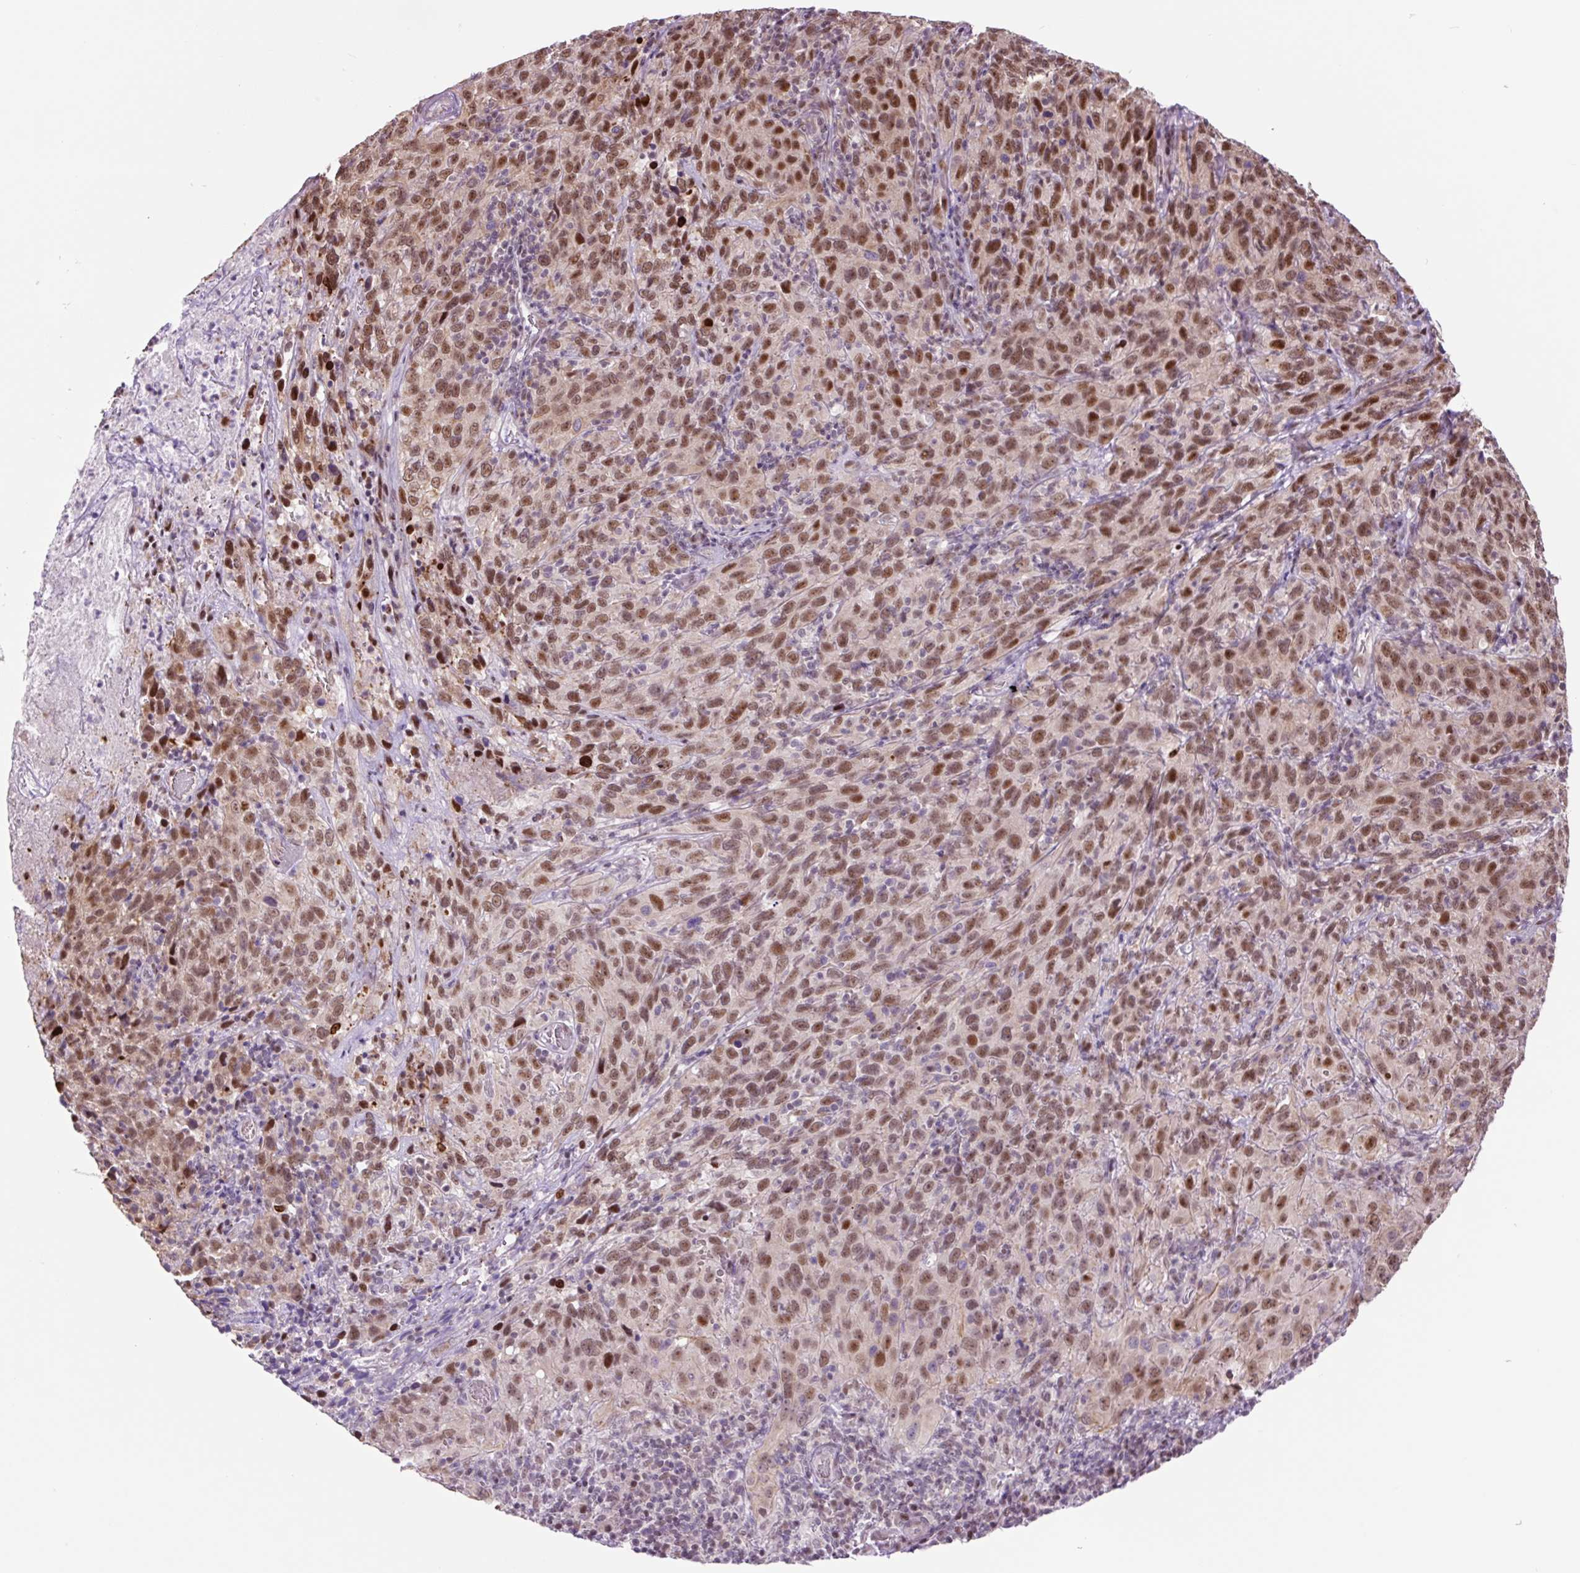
{"staining": {"intensity": "moderate", "quantity": ">75%", "location": "nuclear"}, "tissue": "cervical cancer", "cell_type": "Tumor cells", "image_type": "cancer", "snomed": [{"axis": "morphology", "description": "Squamous cell carcinoma, NOS"}, {"axis": "topography", "description": "Cervix"}], "caption": "The immunohistochemical stain labels moderate nuclear positivity in tumor cells of squamous cell carcinoma (cervical) tissue.", "gene": "TAF1A", "patient": {"sex": "female", "age": 51}}